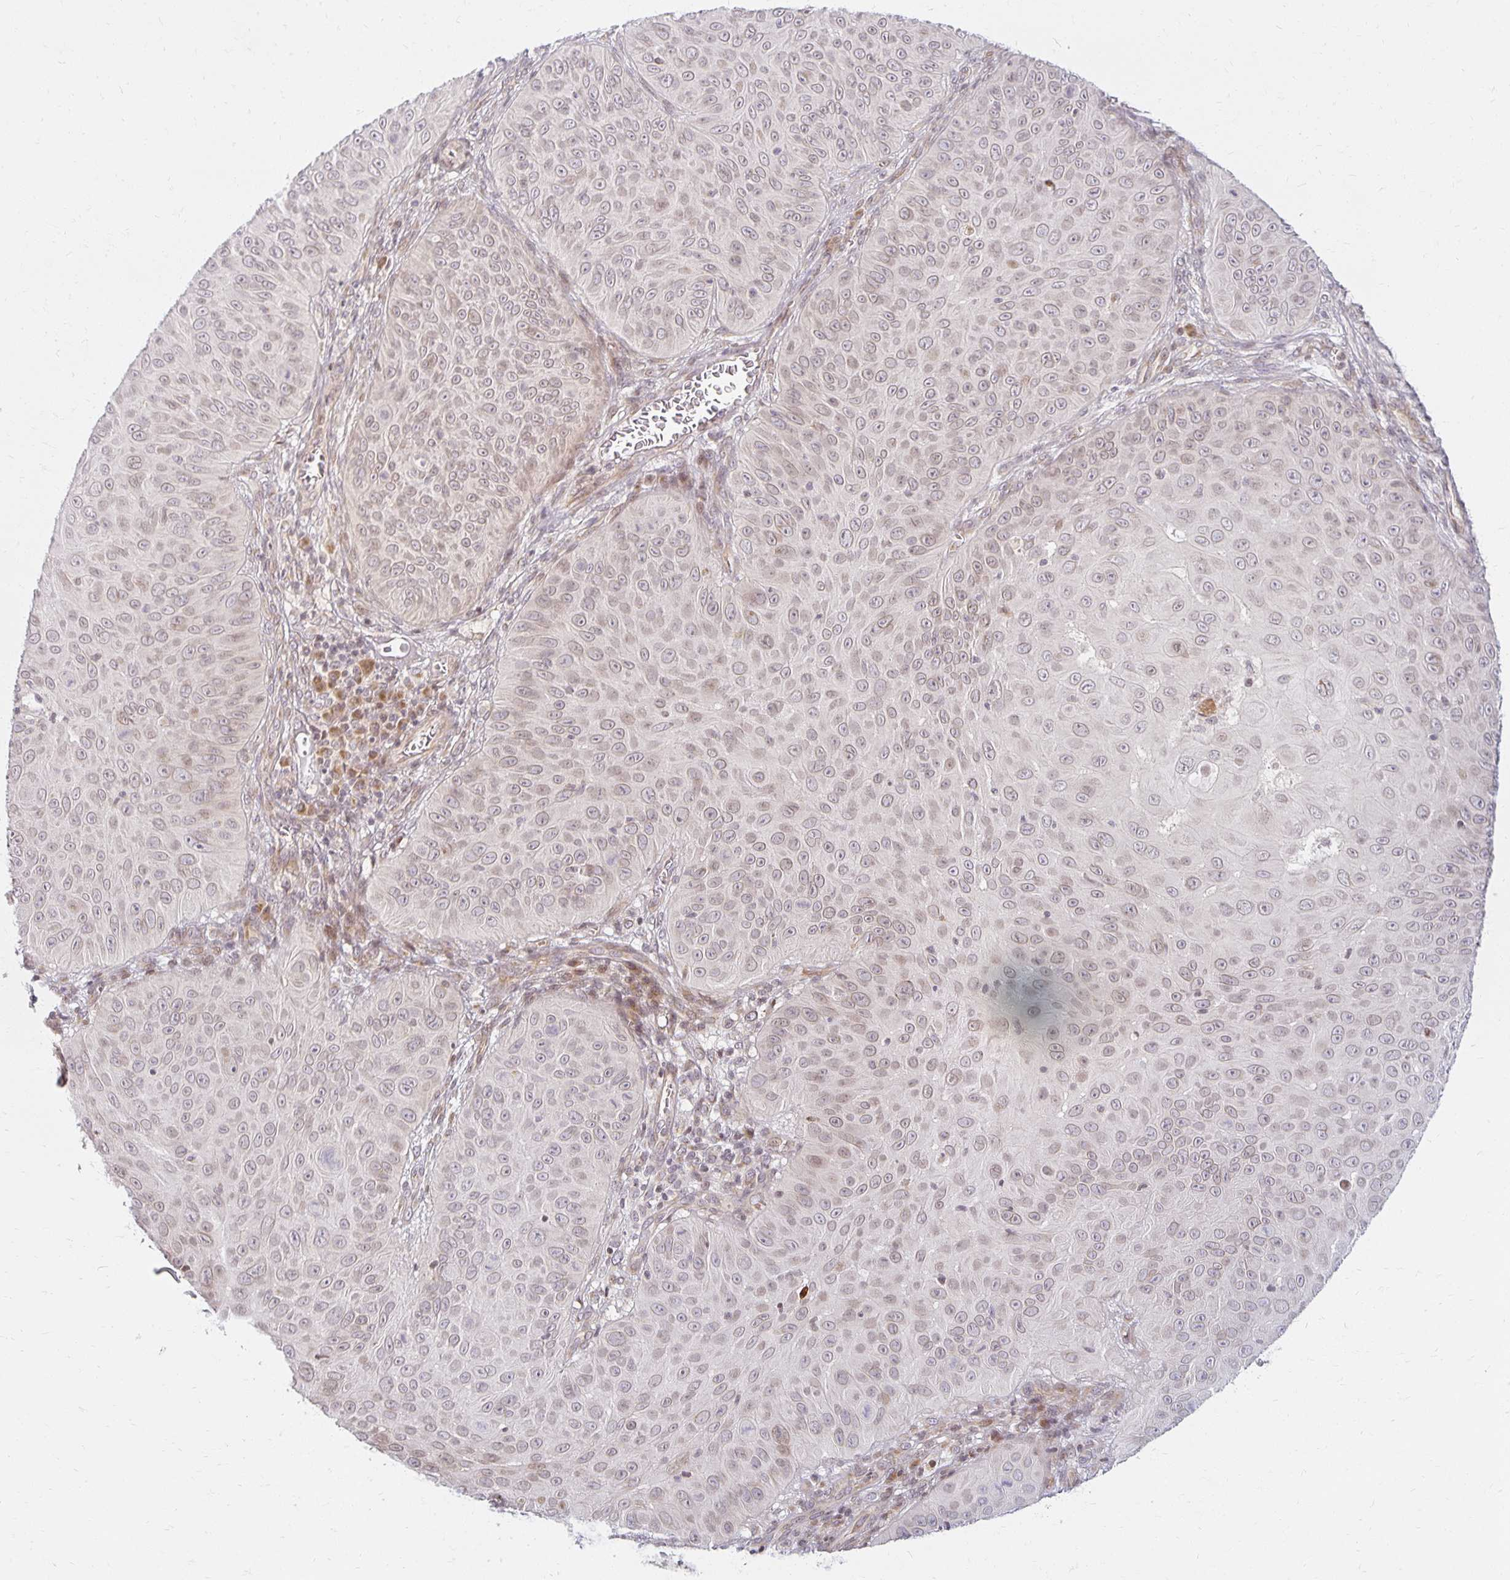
{"staining": {"intensity": "weak", "quantity": "25%-75%", "location": "cytoplasmic/membranous,nuclear"}, "tissue": "skin cancer", "cell_type": "Tumor cells", "image_type": "cancer", "snomed": [{"axis": "morphology", "description": "Squamous cell carcinoma, NOS"}, {"axis": "topography", "description": "Skin"}], "caption": "There is low levels of weak cytoplasmic/membranous and nuclear staining in tumor cells of skin cancer, as demonstrated by immunohistochemical staining (brown color).", "gene": "EHF", "patient": {"sex": "male", "age": 82}}